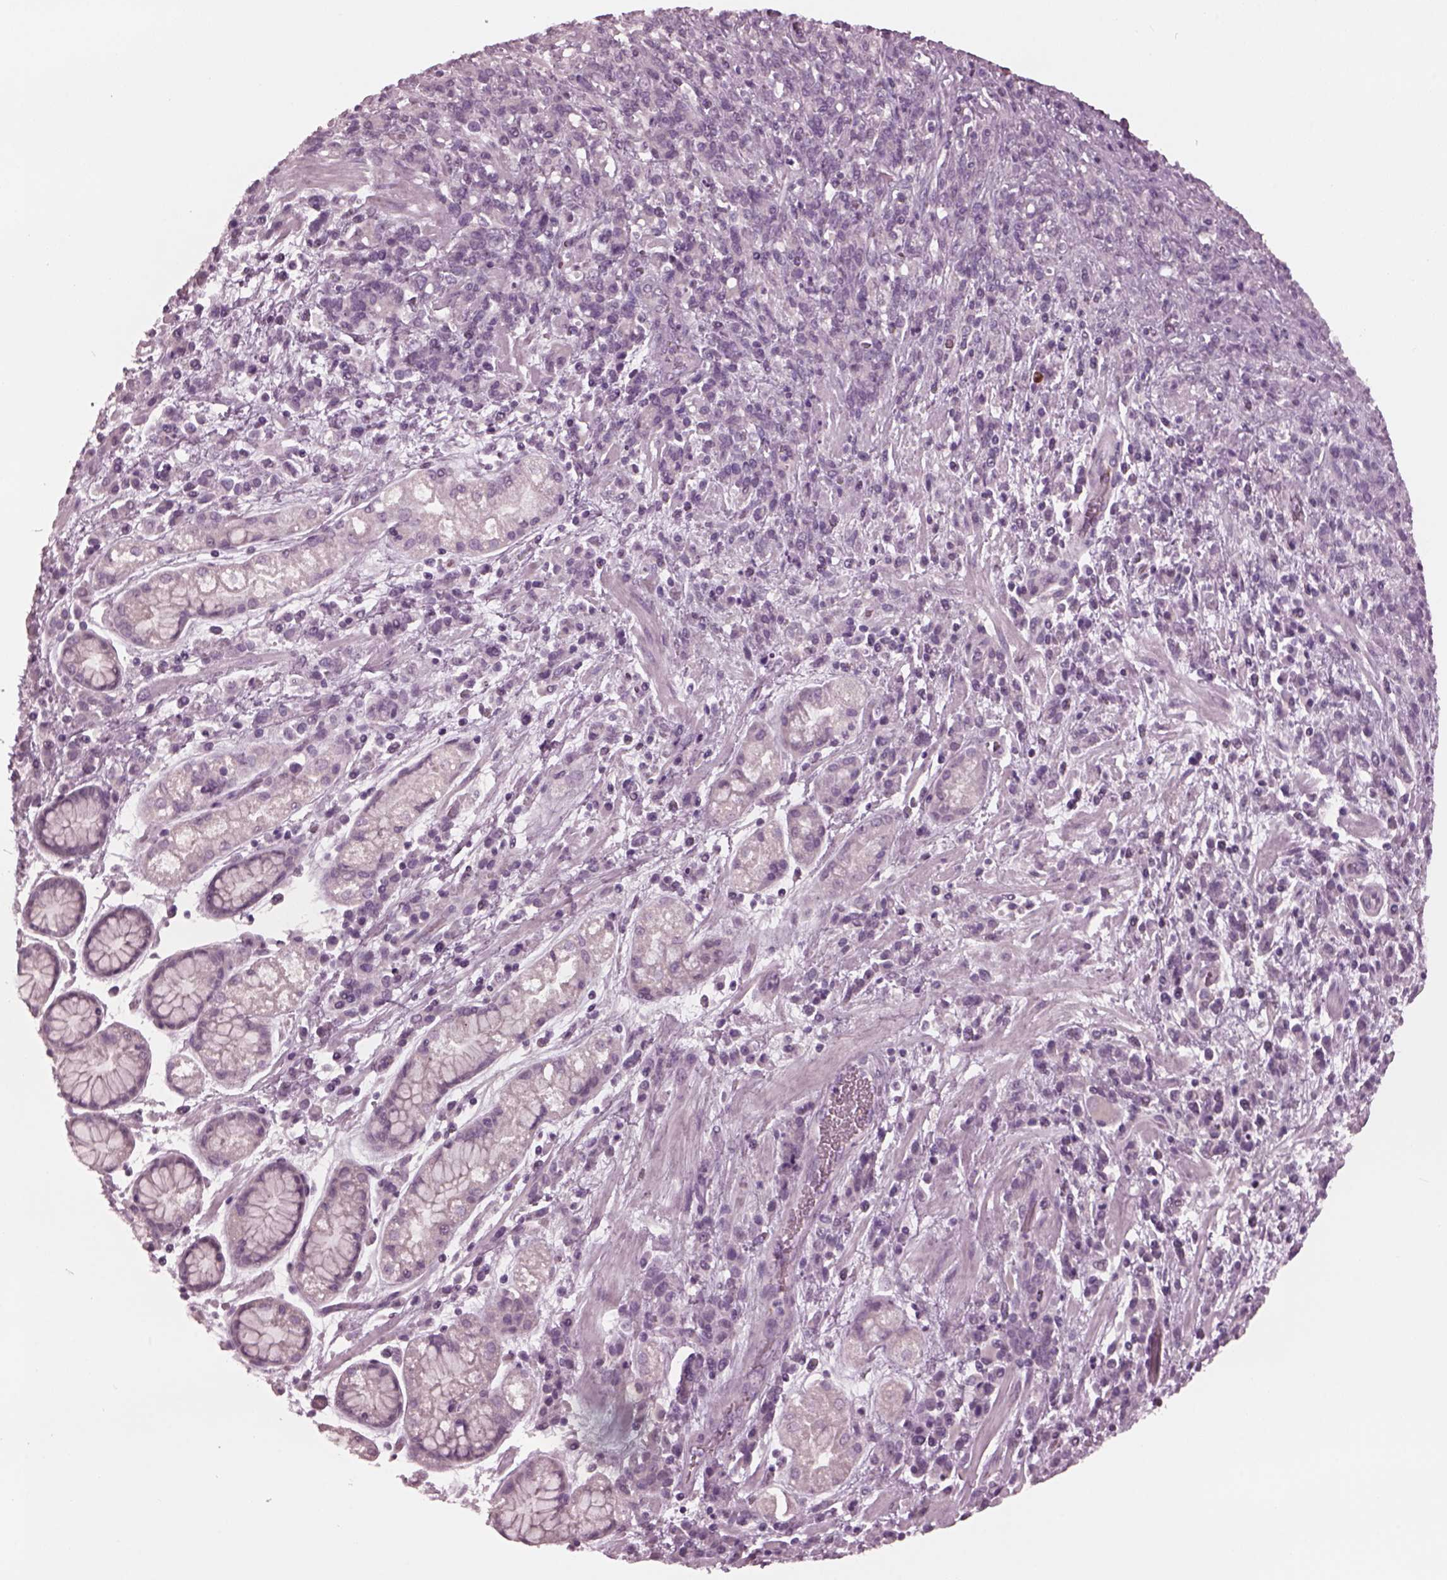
{"staining": {"intensity": "negative", "quantity": "none", "location": "none"}, "tissue": "stomach cancer", "cell_type": "Tumor cells", "image_type": "cancer", "snomed": [{"axis": "morphology", "description": "Adenocarcinoma, NOS"}, {"axis": "topography", "description": "Stomach"}], "caption": "Immunohistochemical staining of stomach cancer (adenocarcinoma) demonstrates no significant staining in tumor cells.", "gene": "YY2", "patient": {"sex": "female", "age": 57}}